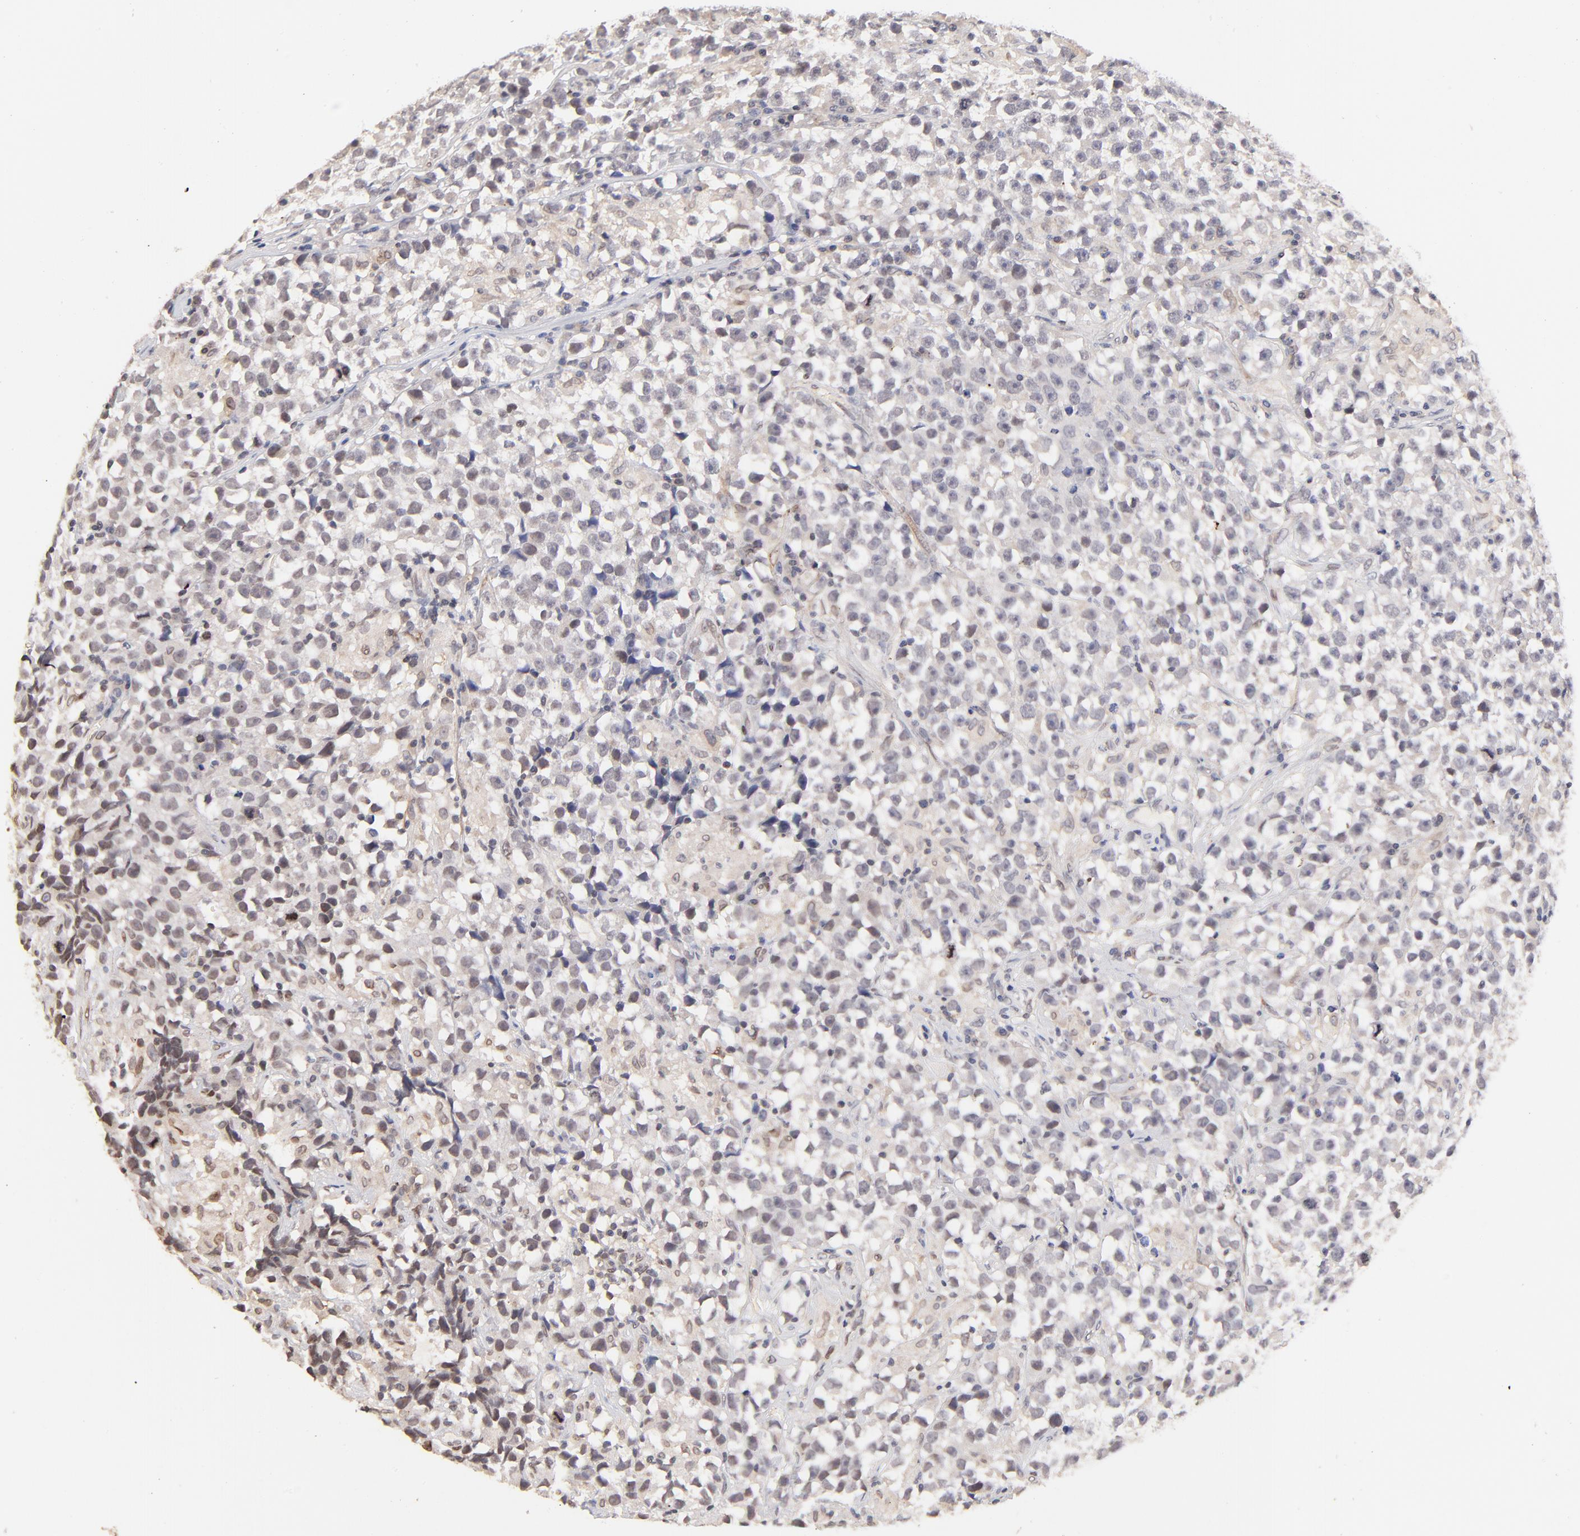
{"staining": {"intensity": "weak", "quantity": "<25%", "location": "nuclear"}, "tissue": "testis cancer", "cell_type": "Tumor cells", "image_type": "cancer", "snomed": [{"axis": "morphology", "description": "Seminoma, NOS"}, {"axis": "topography", "description": "Testis"}], "caption": "A high-resolution image shows immunohistochemistry staining of testis seminoma, which reveals no significant staining in tumor cells.", "gene": "ZFP92", "patient": {"sex": "male", "age": 33}}